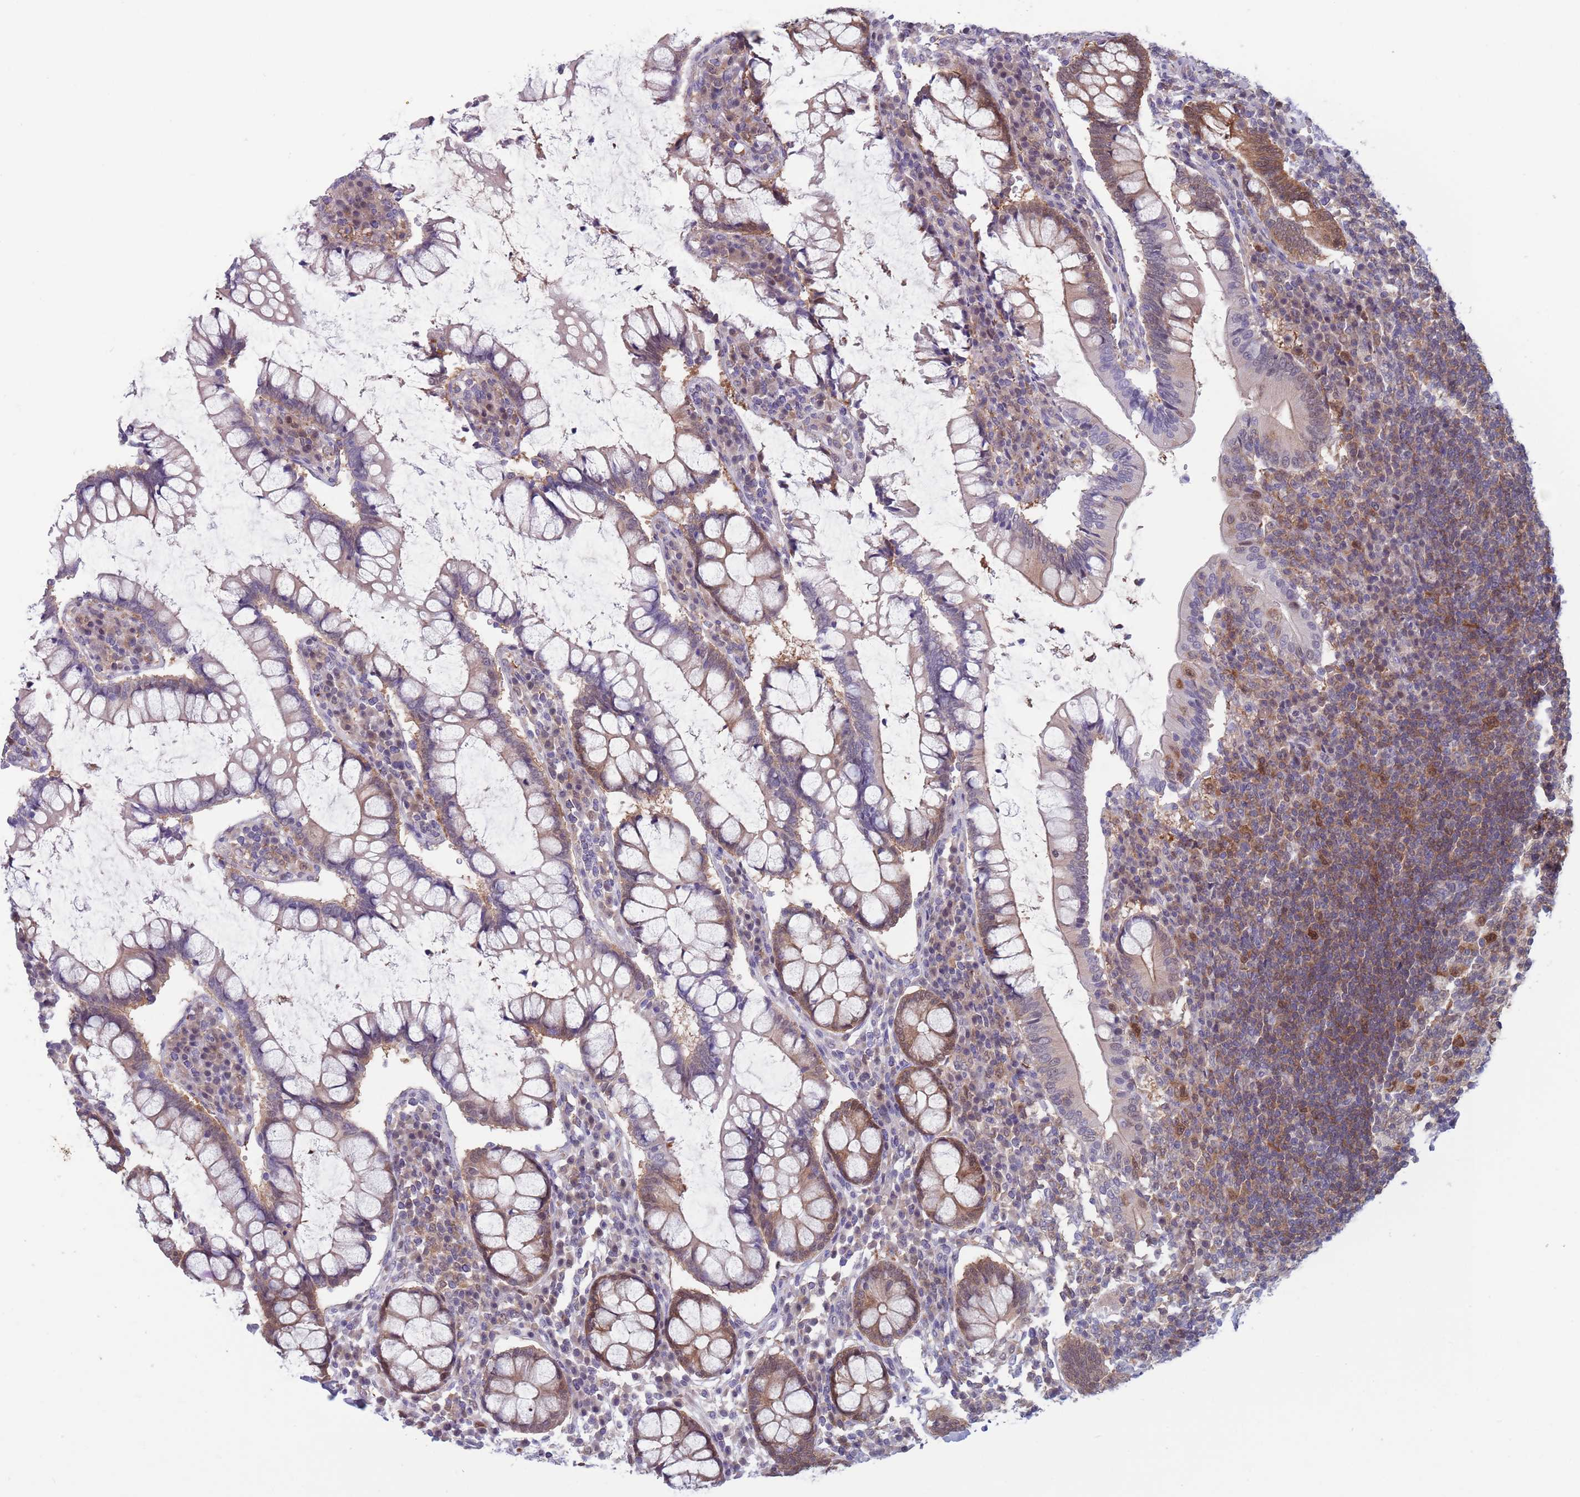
{"staining": {"intensity": "negative", "quantity": "none", "location": "none"}, "tissue": "colon", "cell_type": "Endothelial cells", "image_type": "normal", "snomed": [{"axis": "morphology", "description": "Normal tissue, NOS"}, {"axis": "topography", "description": "Colon"}], "caption": "Human colon stained for a protein using IHC displays no expression in endothelial cells.", "gene": "CLNS1A", "patient": {"sex": "female", "age": 79}}